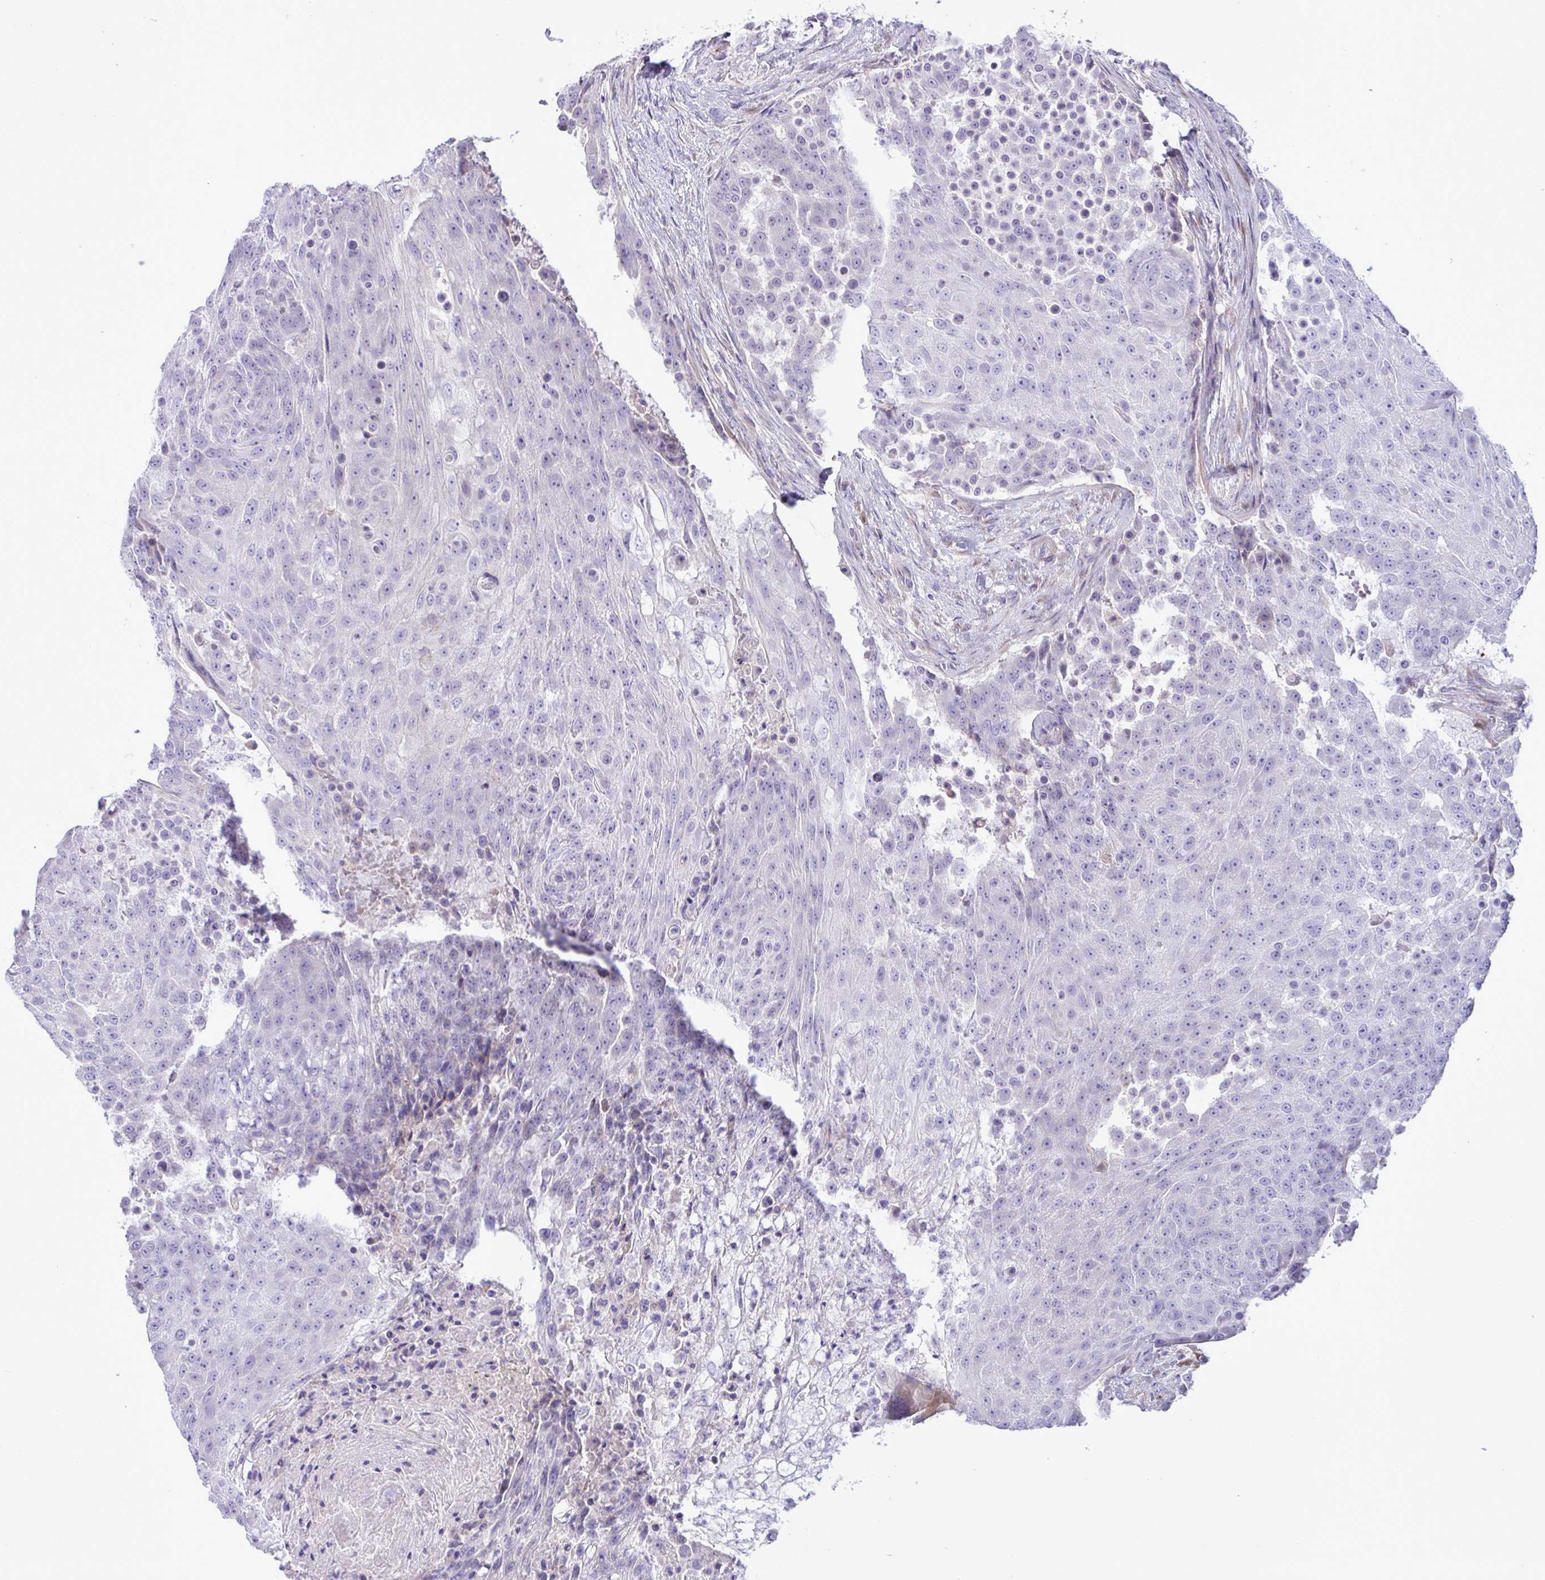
{"staining": {"intensity": "negative", "quantity": "none", "location": "none"}, "tissue": "urothelial cancer", "cell_type": "Tumor cells", "image_type": "cancer", "snomed": [{"axis": "morphology", "description": "Urothelial carcinoma, High grade"}, {"axis": "topography", "description": "Urinary bladder"}], "caption": "IHC of human urothelial cancer displays no staining in tumor cells.", "gene": "FAM86B1", "patient": {"sex": "female", "age": 63}}